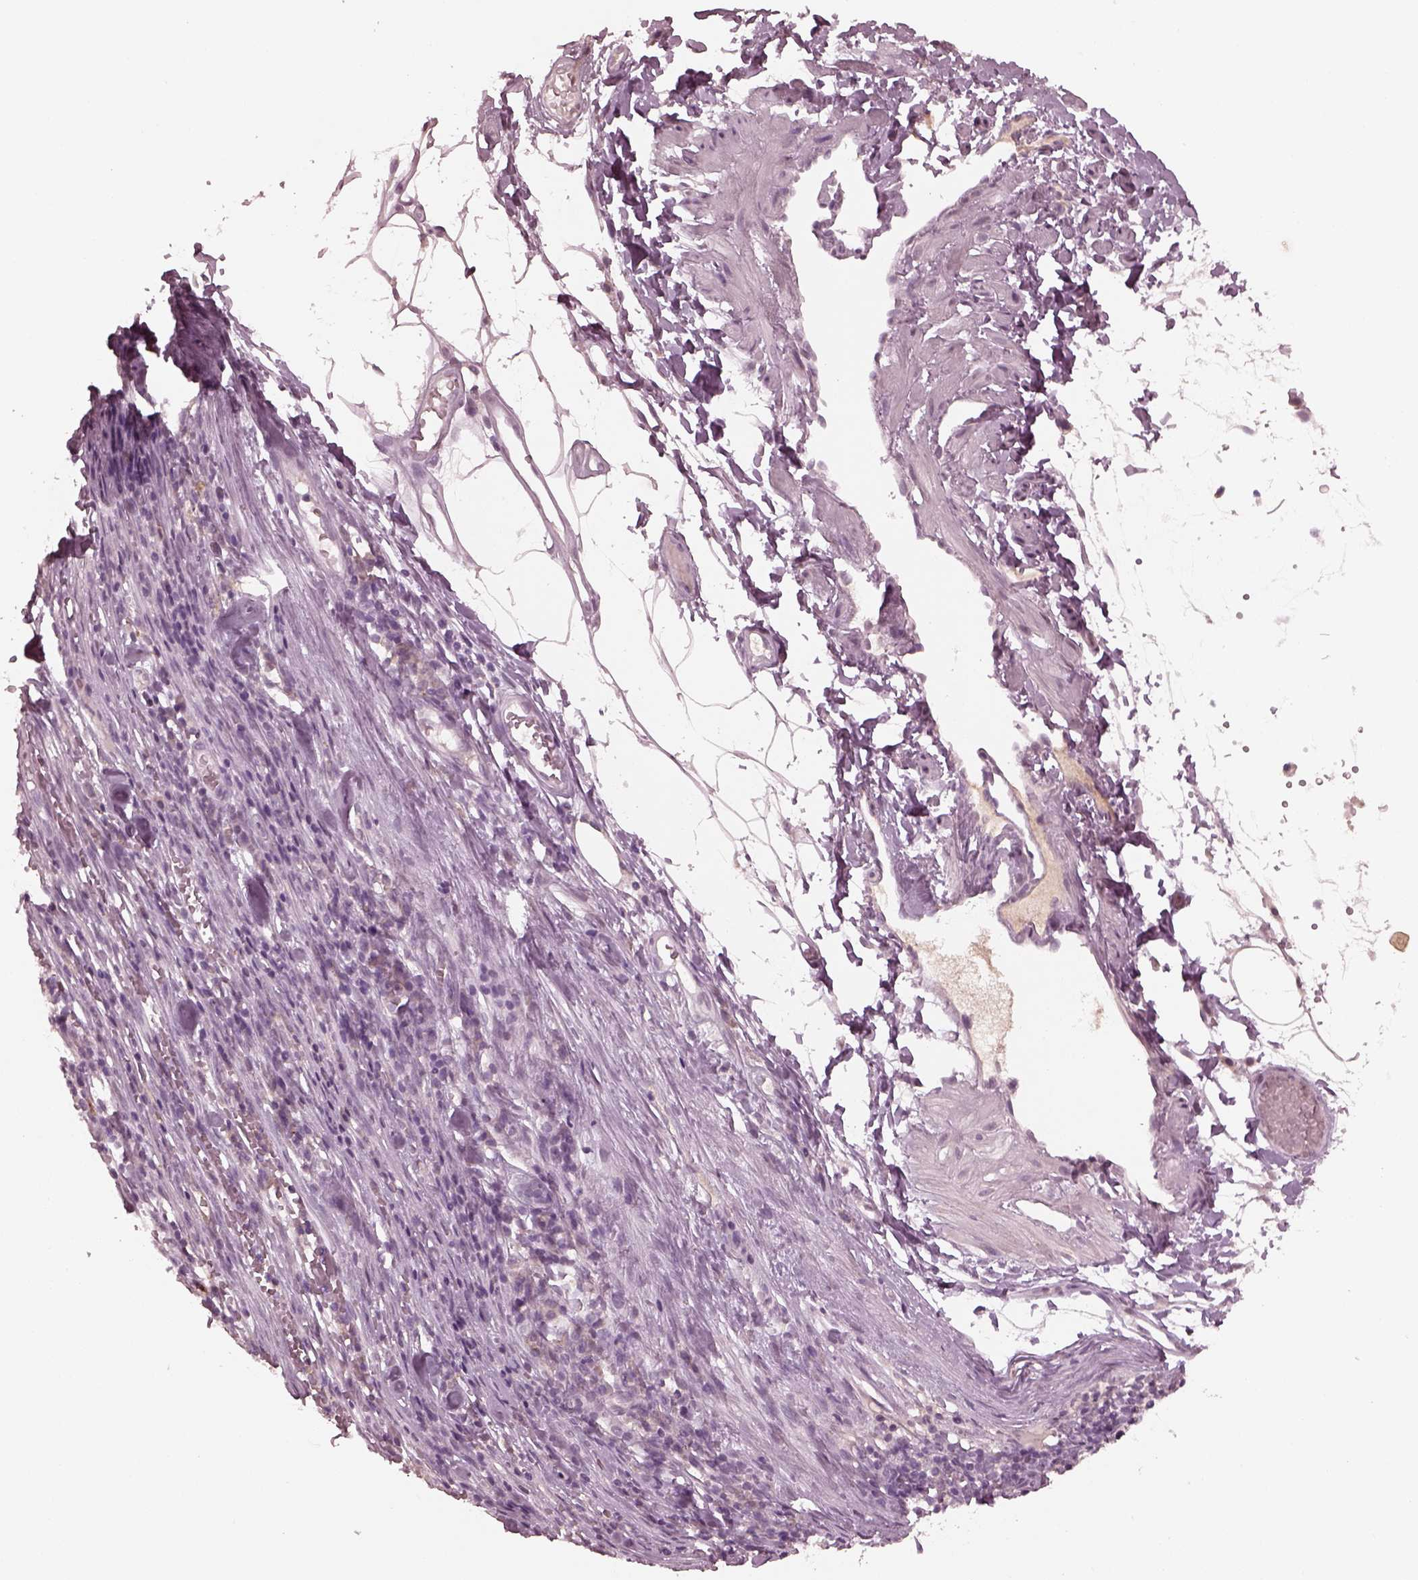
{"staining": {"intensity": "negative", "quantity": "none", "location": "none"}, "tissue": "melanoma", "cell_type": "Tumor cells", "image_type": "cancer", "snomed": [{"axis": "morphology", "description": "Malignant melanoma, Metastatic site"}, {"axis": "topography", "description": "Lymph node"}], "caption": "Melanoma was stained to show a protein in brown. There is no significant staining in tumor cells. Nuclei are stained in blue.", "gene": "KRT79", "patient": {"sex": "female", "age": 64}}